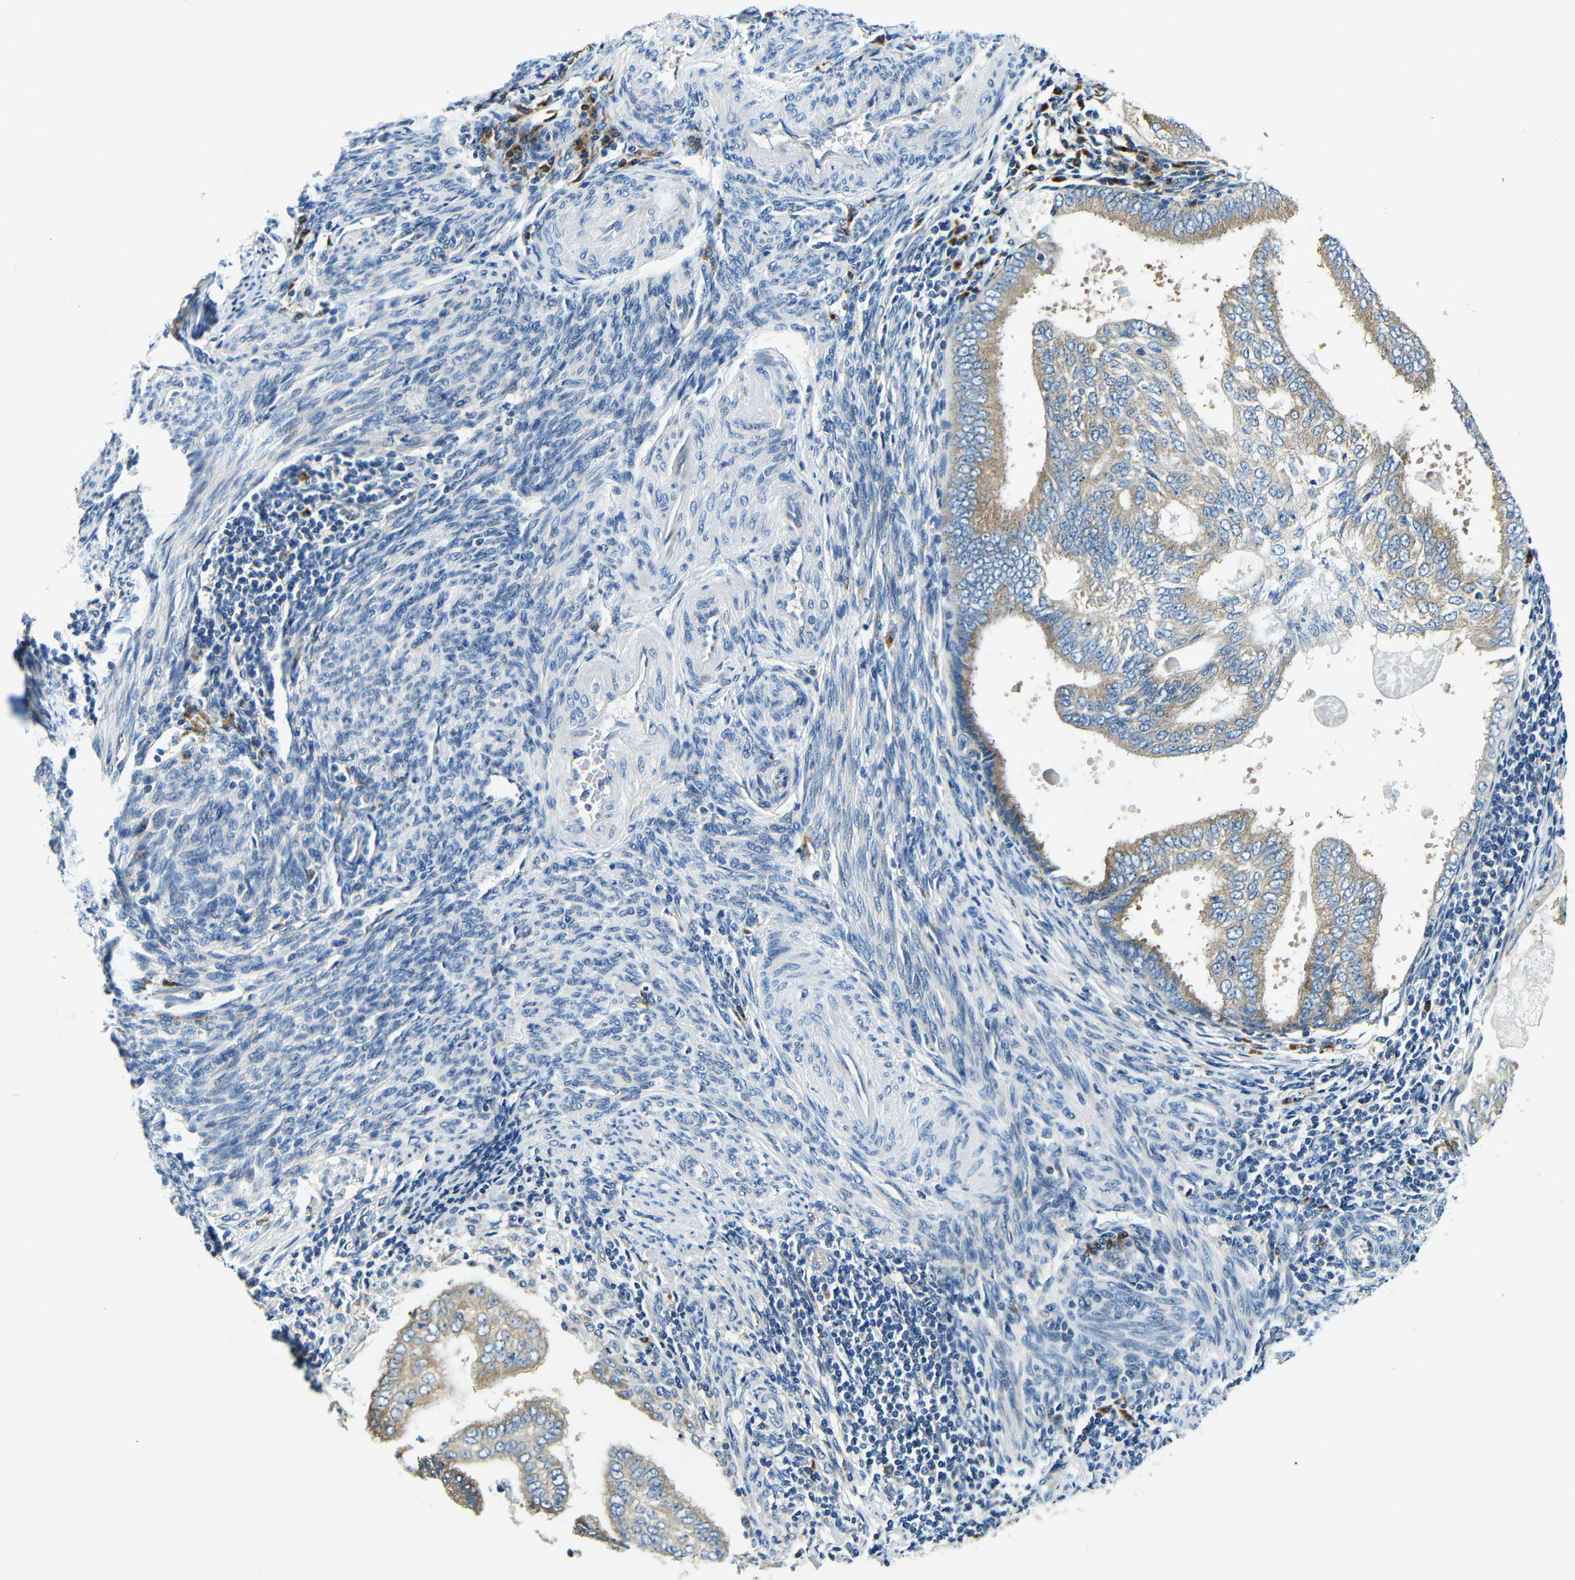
{"staining": {"intensity": "moderate", "quantity": ">75%", "location": "cytoplasmic/membranous"}, "tissue": "endometrial cancer", "cell_type": "Tumor cells", "image_type": "cancer", "snomed": [{"axis": "morphology", "description": "Adenocarcinoma, NOS"}, {"axis": "topography", "description": "Endometrium"}], "caption": "This is an image of immunohistochemistry (IHC) staining of endometrial adenocarcinoma, which shows moderate positivity in the cytoplasmic/membranous of tumor cells.", "gene": "USO1", "patient": {"sex": "female", "age": 58}}